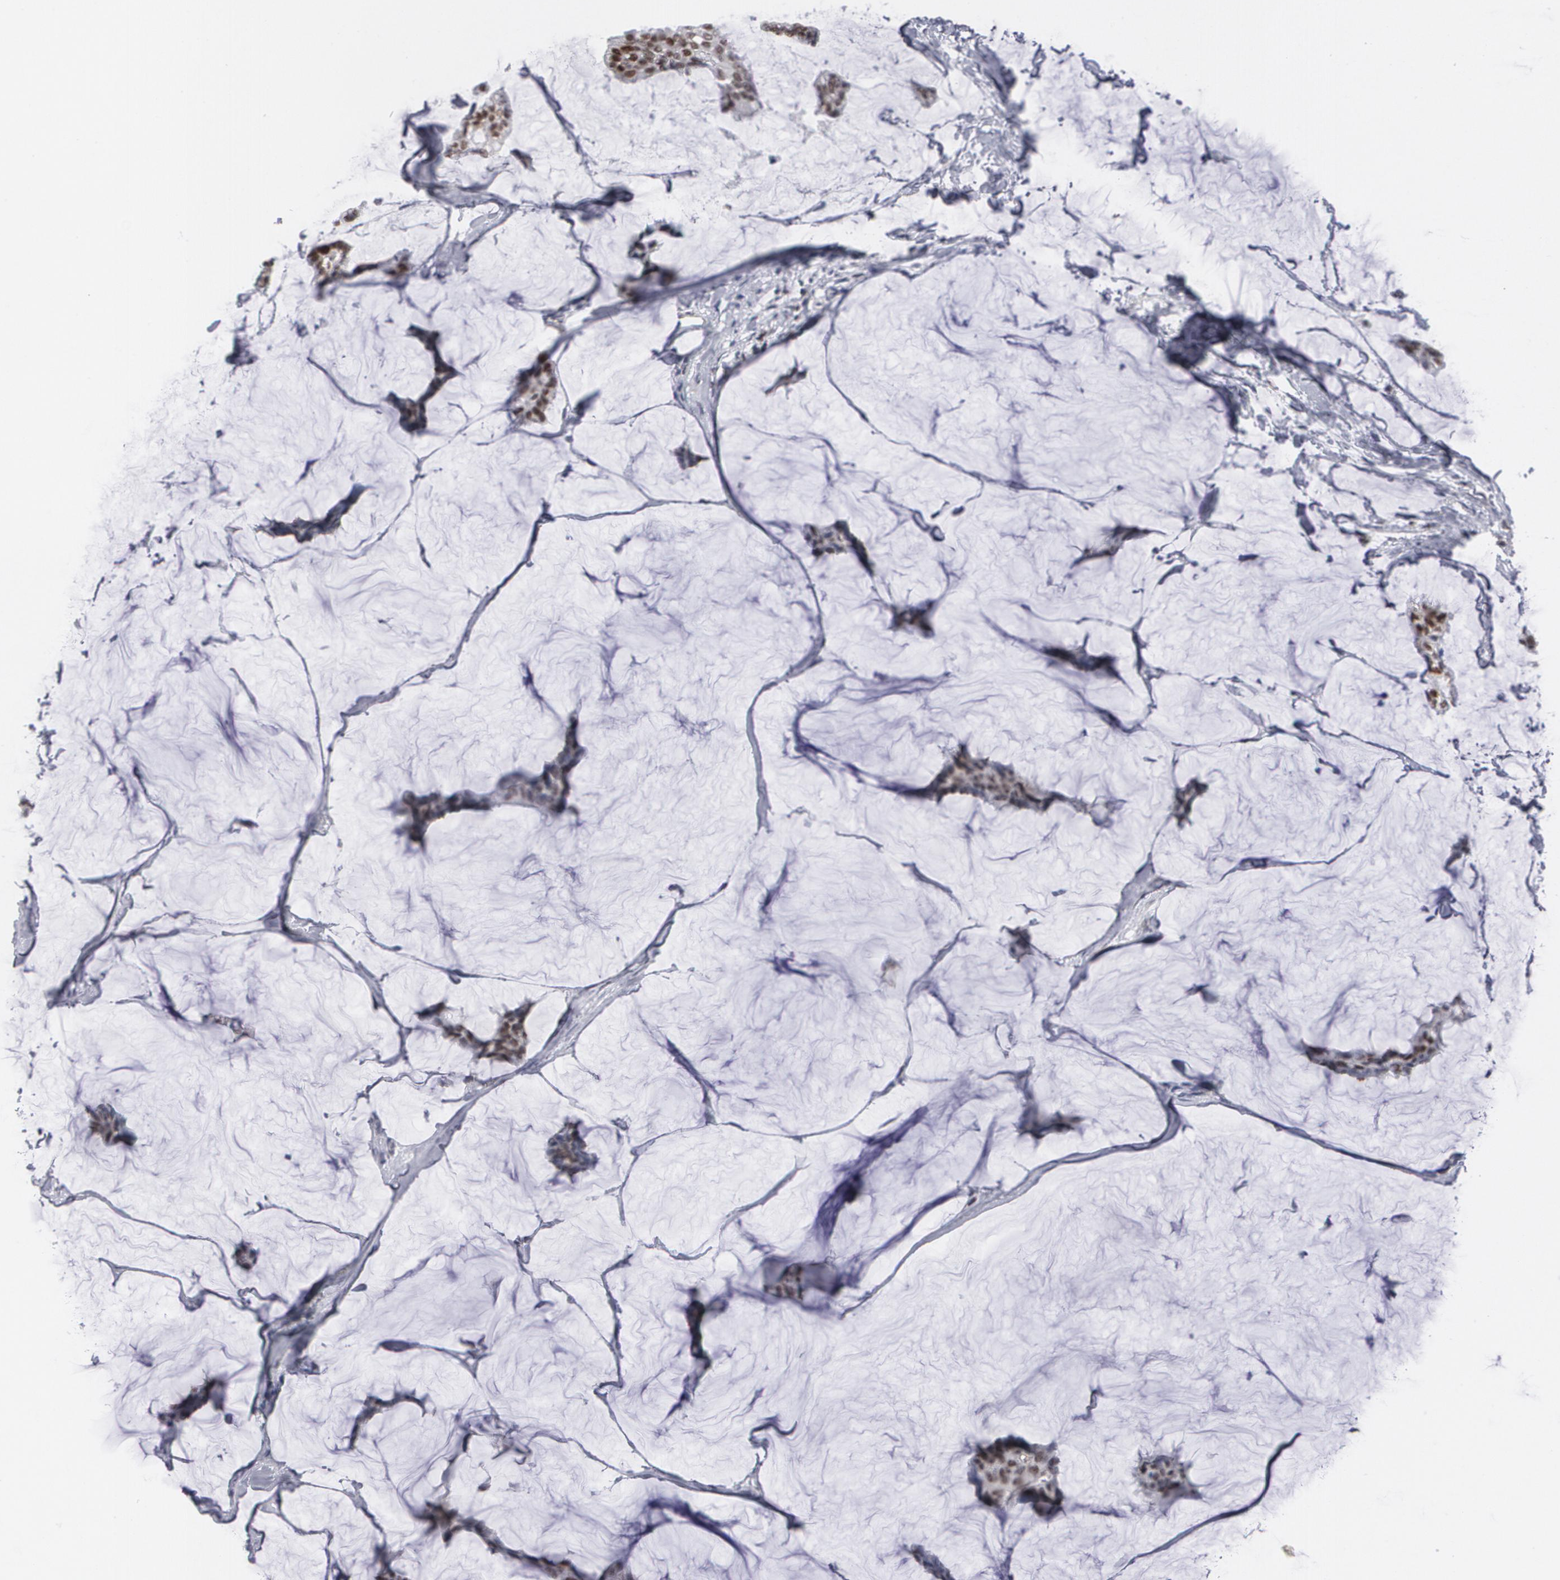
{"staining": {"intensity": "weak", "quantity": "25%-75%", "location": "cytoplasmic/membranous,nuclear"}, "tissue": "breast cancer", "cell_type": "Tumor cells", "image_type": "cancer", "snomed": [{"axis": "morphology", "description": "Duct carcinoma"}, {"axis": "topography", "description": "Breast"}], "caption": "Immunohistochemistry (DAB) staining of human breast cancer (infiltrating ductal carcinoma) demonstrates weak cytoplasmic/membranous and nuclear protein staining in about 25%-75% of tumor cells.", "gene": "MCL1", "patient": {"sex": "female", "age": 93}}